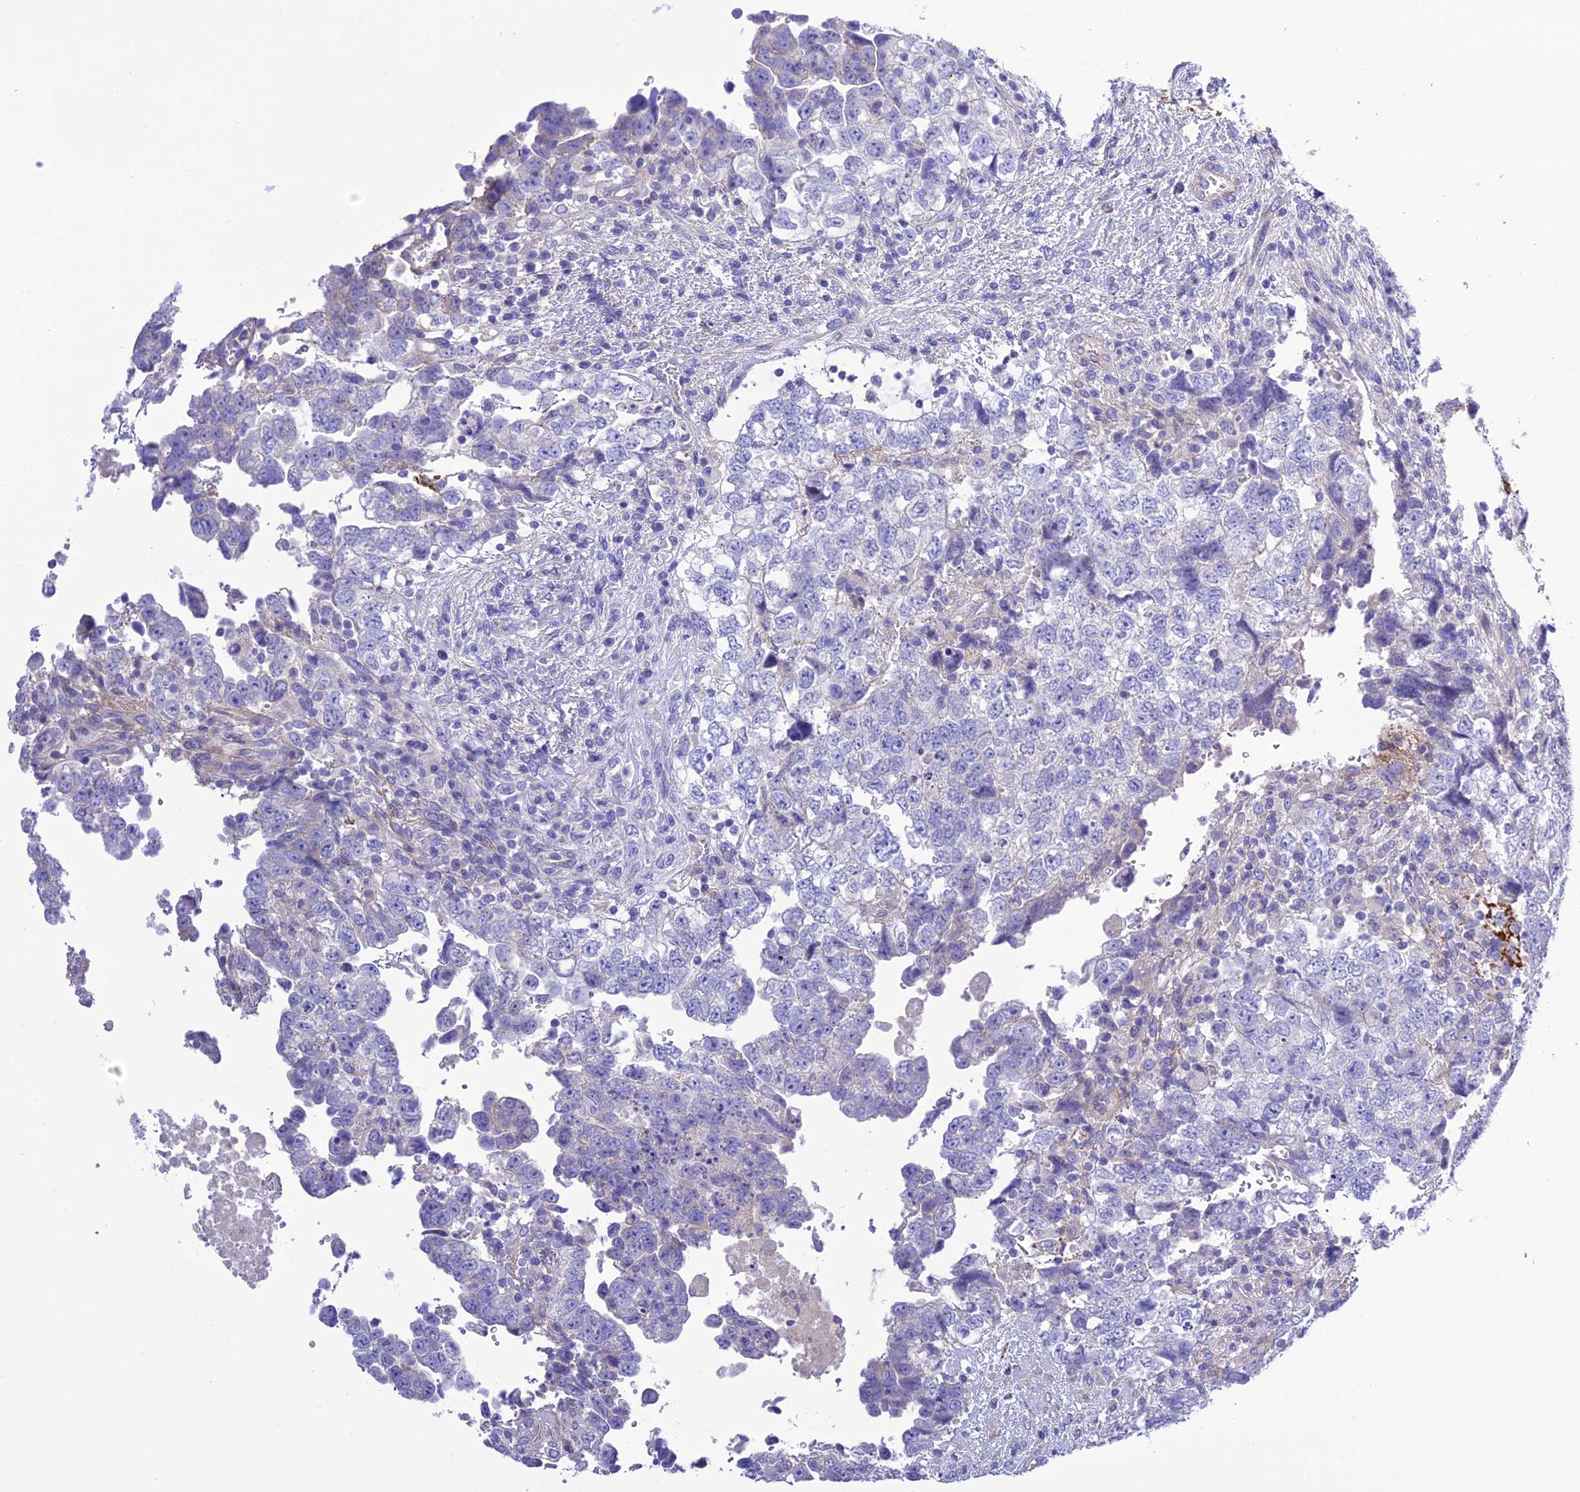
{"staining": {"intensity": "negative", "quantity": "none", "location": "none"}, "tissue": "testis cancer", "cell_type": "Tumor cells", "image_type": "cancer", "snomed": [{"axis": "morphology", "description": "Carcinoma, Embryonal, NOS"}, {"axis": "topography", "description": "Testis"}], "caption": "Immunohistochemistry (IHC) micrograph of neoplastic tissue: human embryonal carcinoma (testis) stained with DAB (3,3'-diaminobenzidine) exhibits no significant protein expression in tumor cells.", "gene": "FRA10AC1", "patient": {"sex": "male", "age": 37}}